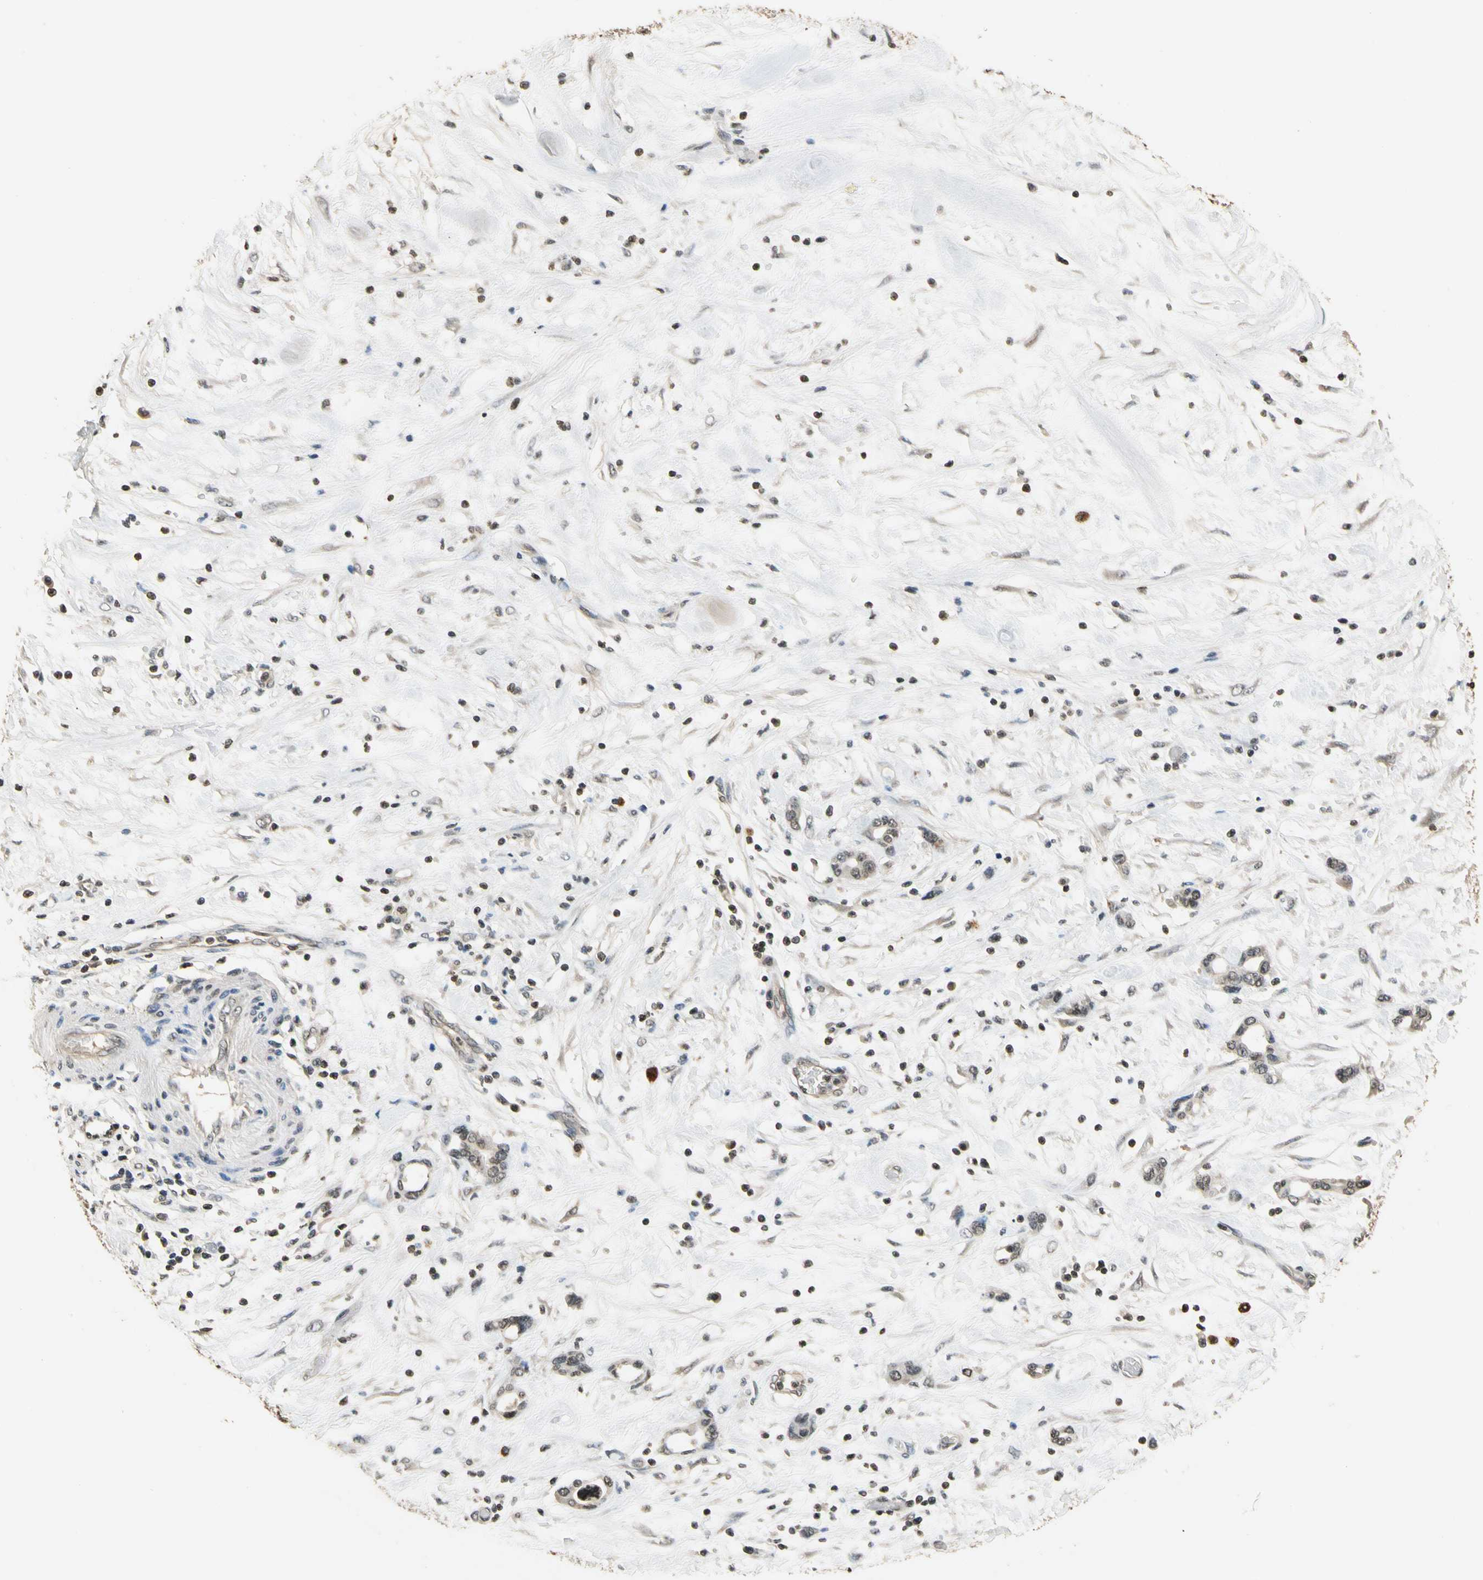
{"staining": {"intensity": "weak", "quantity": ">75%", "location": "cytoplasmic/membranous,nuclear"}, "tissue": "pancreatic cancer", "cell_type": "Tumor cells", "image_type": "cancer", "snomed": [{"axis": "morphology", "description": "Adenocarcinoma, NOS"}, {"axis": "topography", "description": "Pancreas"}], "caption": "A micrograph showing weak cytoplasmic/membranous and nuclear expression in about >75% of tumor cells in adenocarcinoma (pancreatic), as visualized by brown immunohistochemical staining.", "gene": "SOD1", "patient": {"sex": "female", "age": 57}}